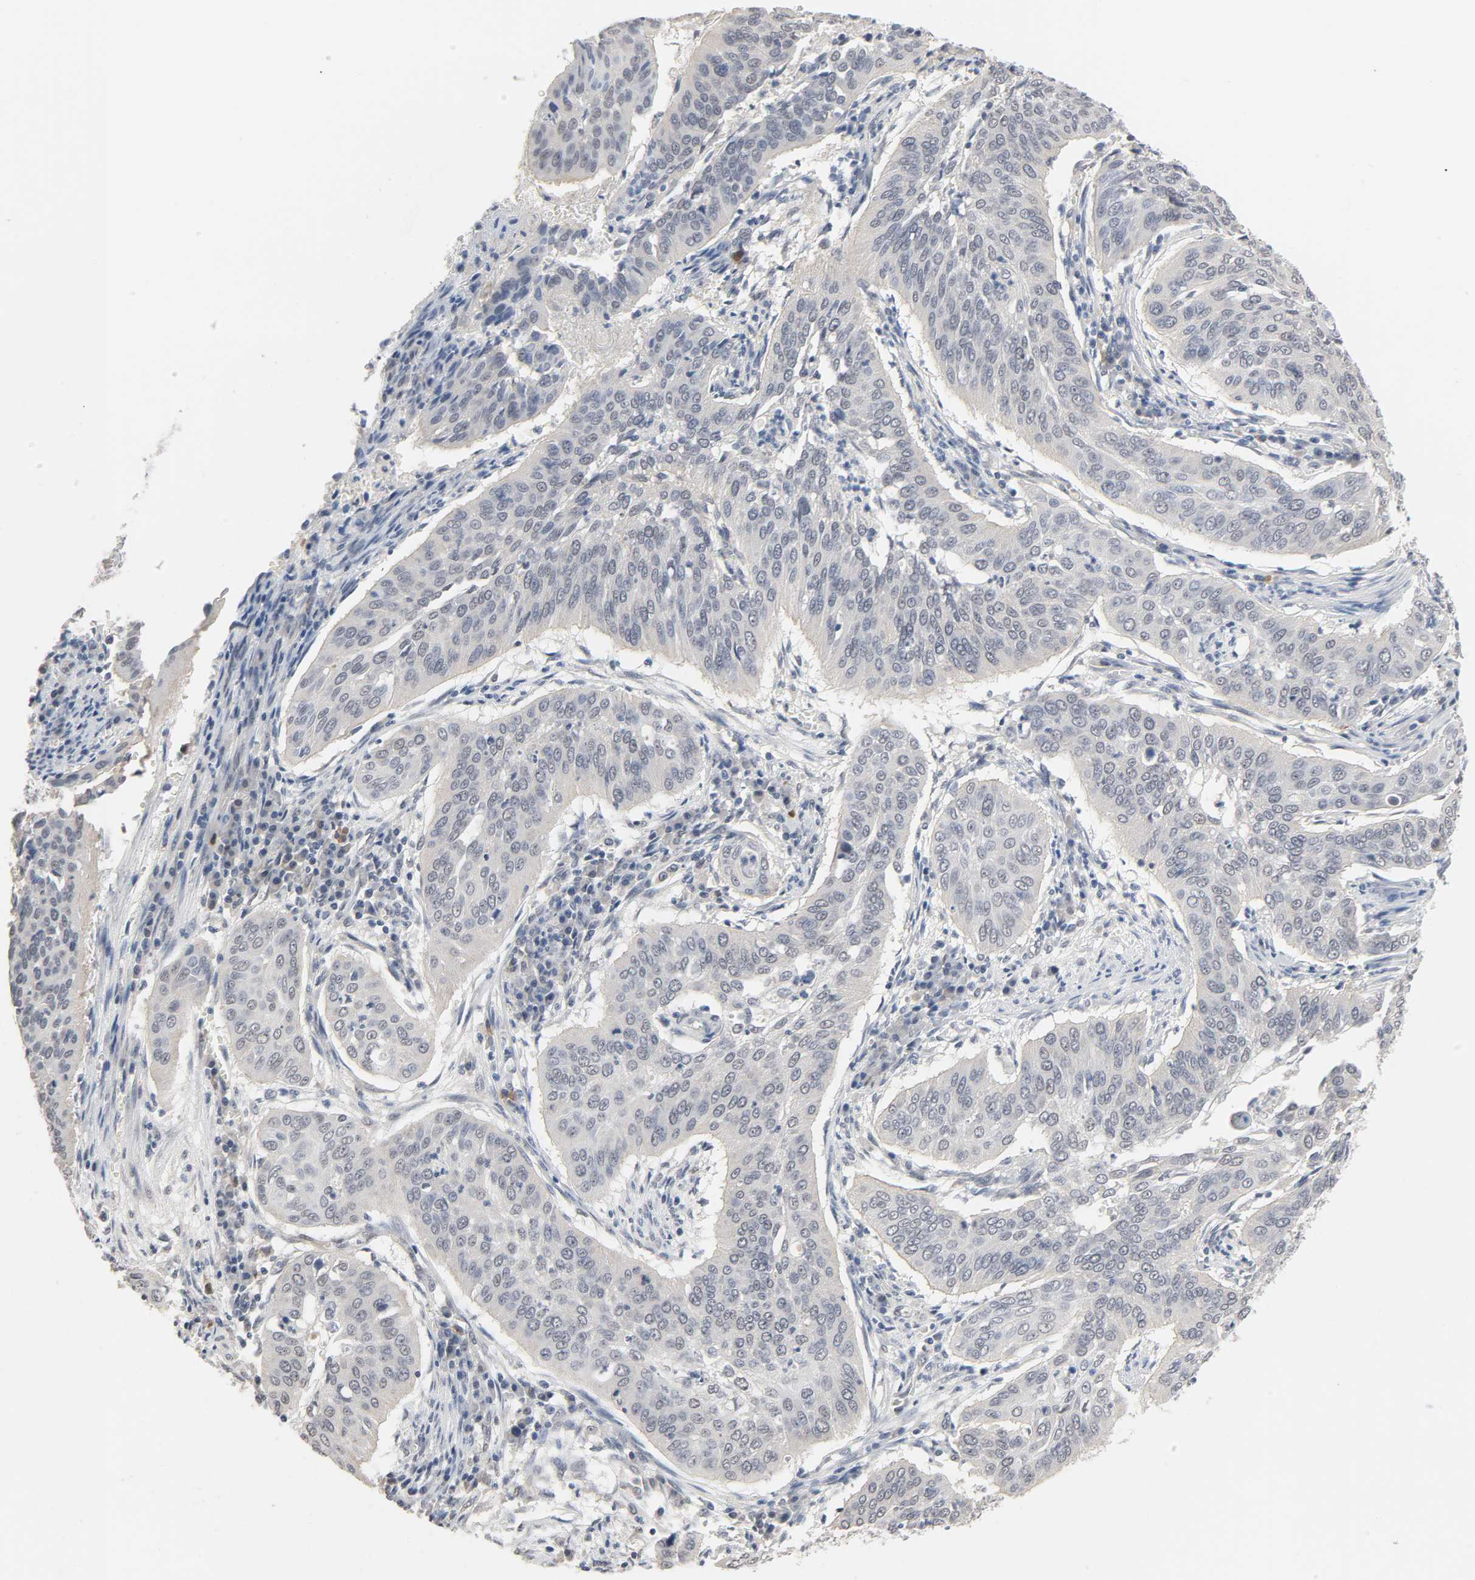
{"staining": {"intensity": "weak", "quantity": "<25%", "location": "cytoplasmic/membranous"}, "tissue": "cervical cancer", "cell_type": "Tumor cells", "image_type": "cancer", "snomed": [{"axis": "morphology", "description": "Squamous cell carcinoma, NOS"}, {"axis": "topography", "description": "Cervix"}], "caption": "A micrograph of cervical squamous cell carcinoma stained for a protein exhibits no brown staining in tumor cells. The staining is performed using DAB brown chromogen with nuclei counter-stained in using hematoxylin.", "gene": "ACSS2", "patient": {"sex": "female", "age": 39}}